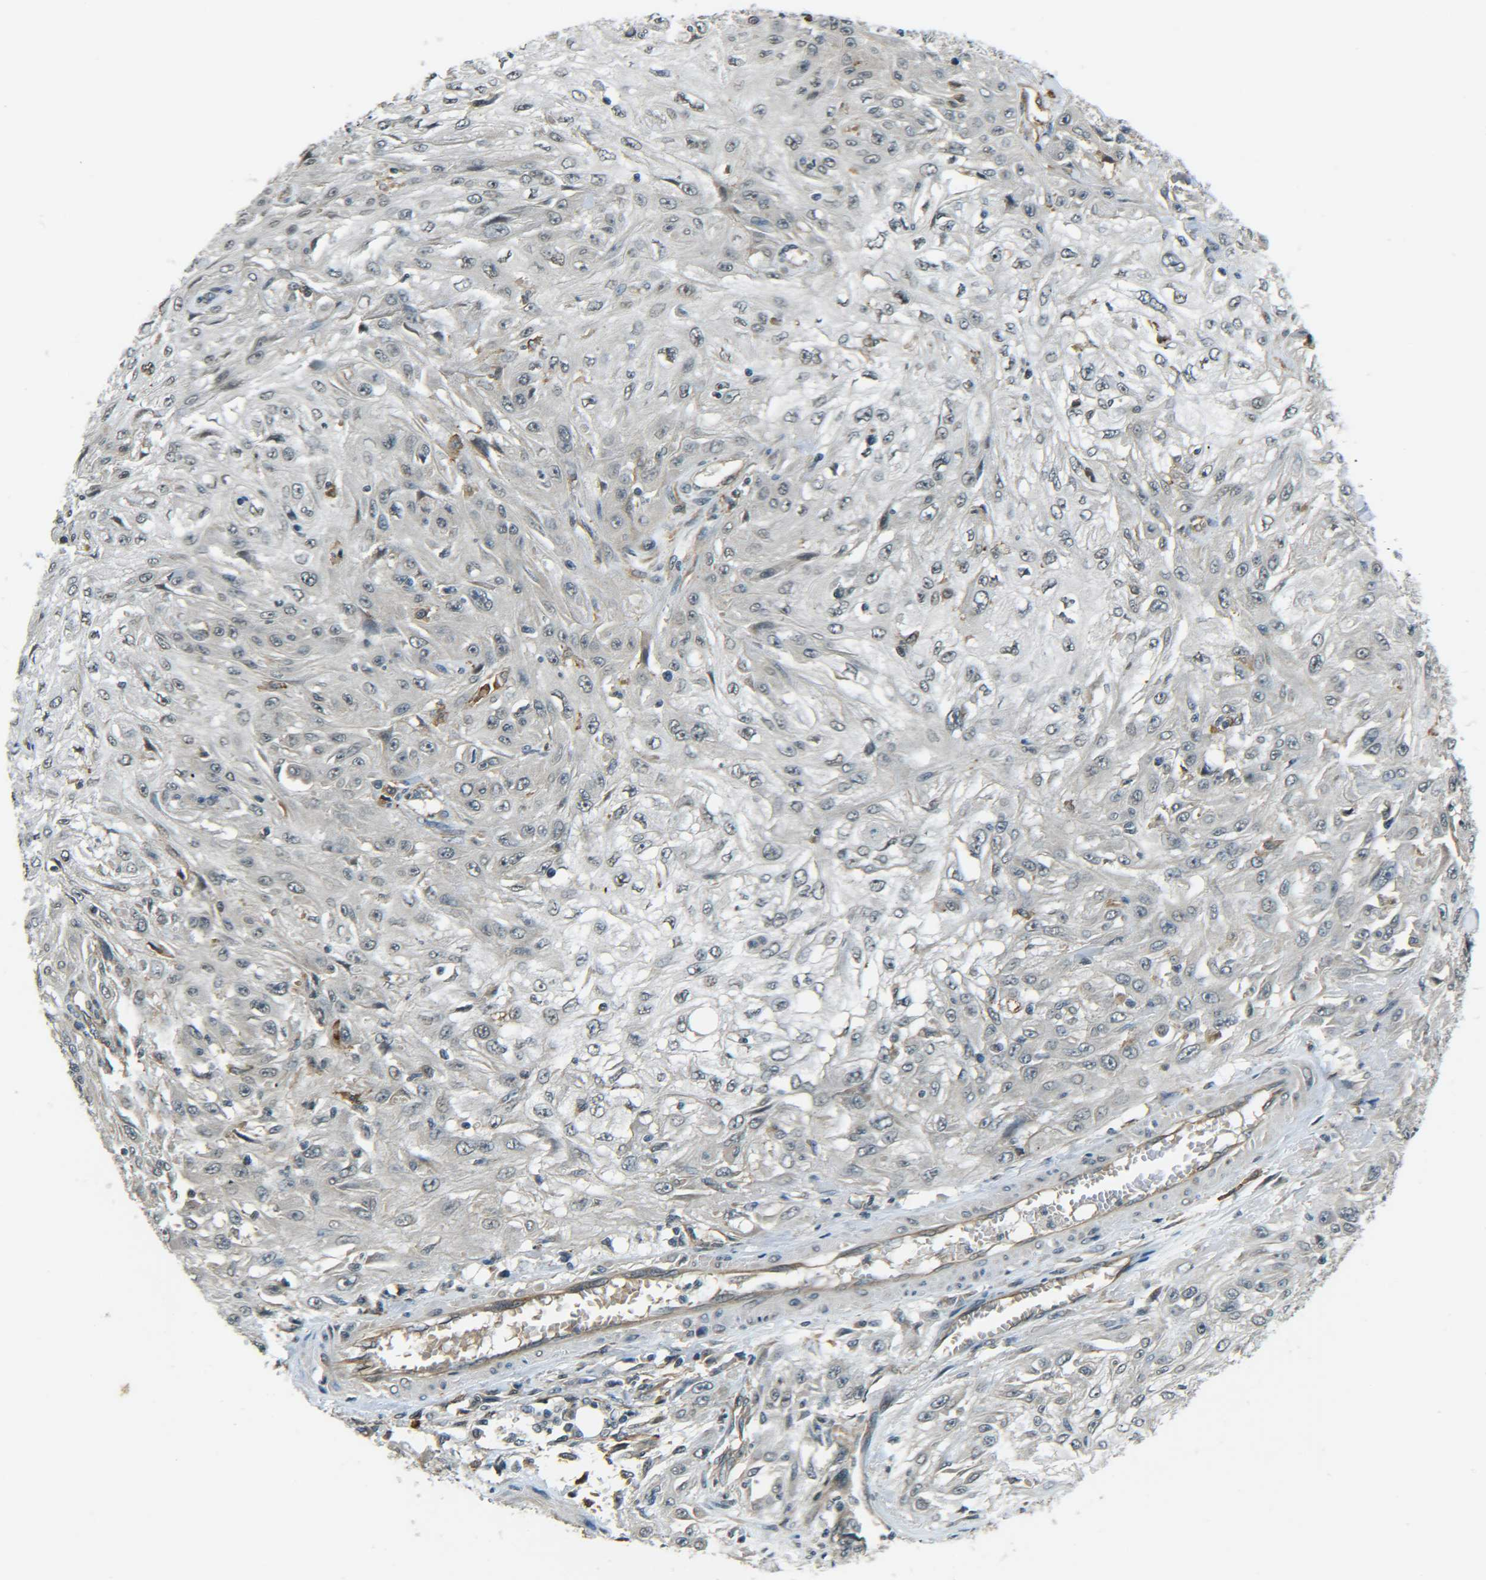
{"staining": {"intensity": "negative", "quantity": "none", "location": "none"}, "tissue": "skin cancer", "cell_type": "Tumor cells", "image_type": "cancer", "snomed": [{"axis": "morphology", "description": "Squamous cell carcinoma, NOS"}, {"axis": "topography", "description": "Skin"}], "caption": "This is a micrograph of immunohistochemistry staining of skin cancer (squamous cell carcinoma), which shows no expression in tumor cells.", "gene": "DAB2", "patient": {"sex": "male", "age": 75}}